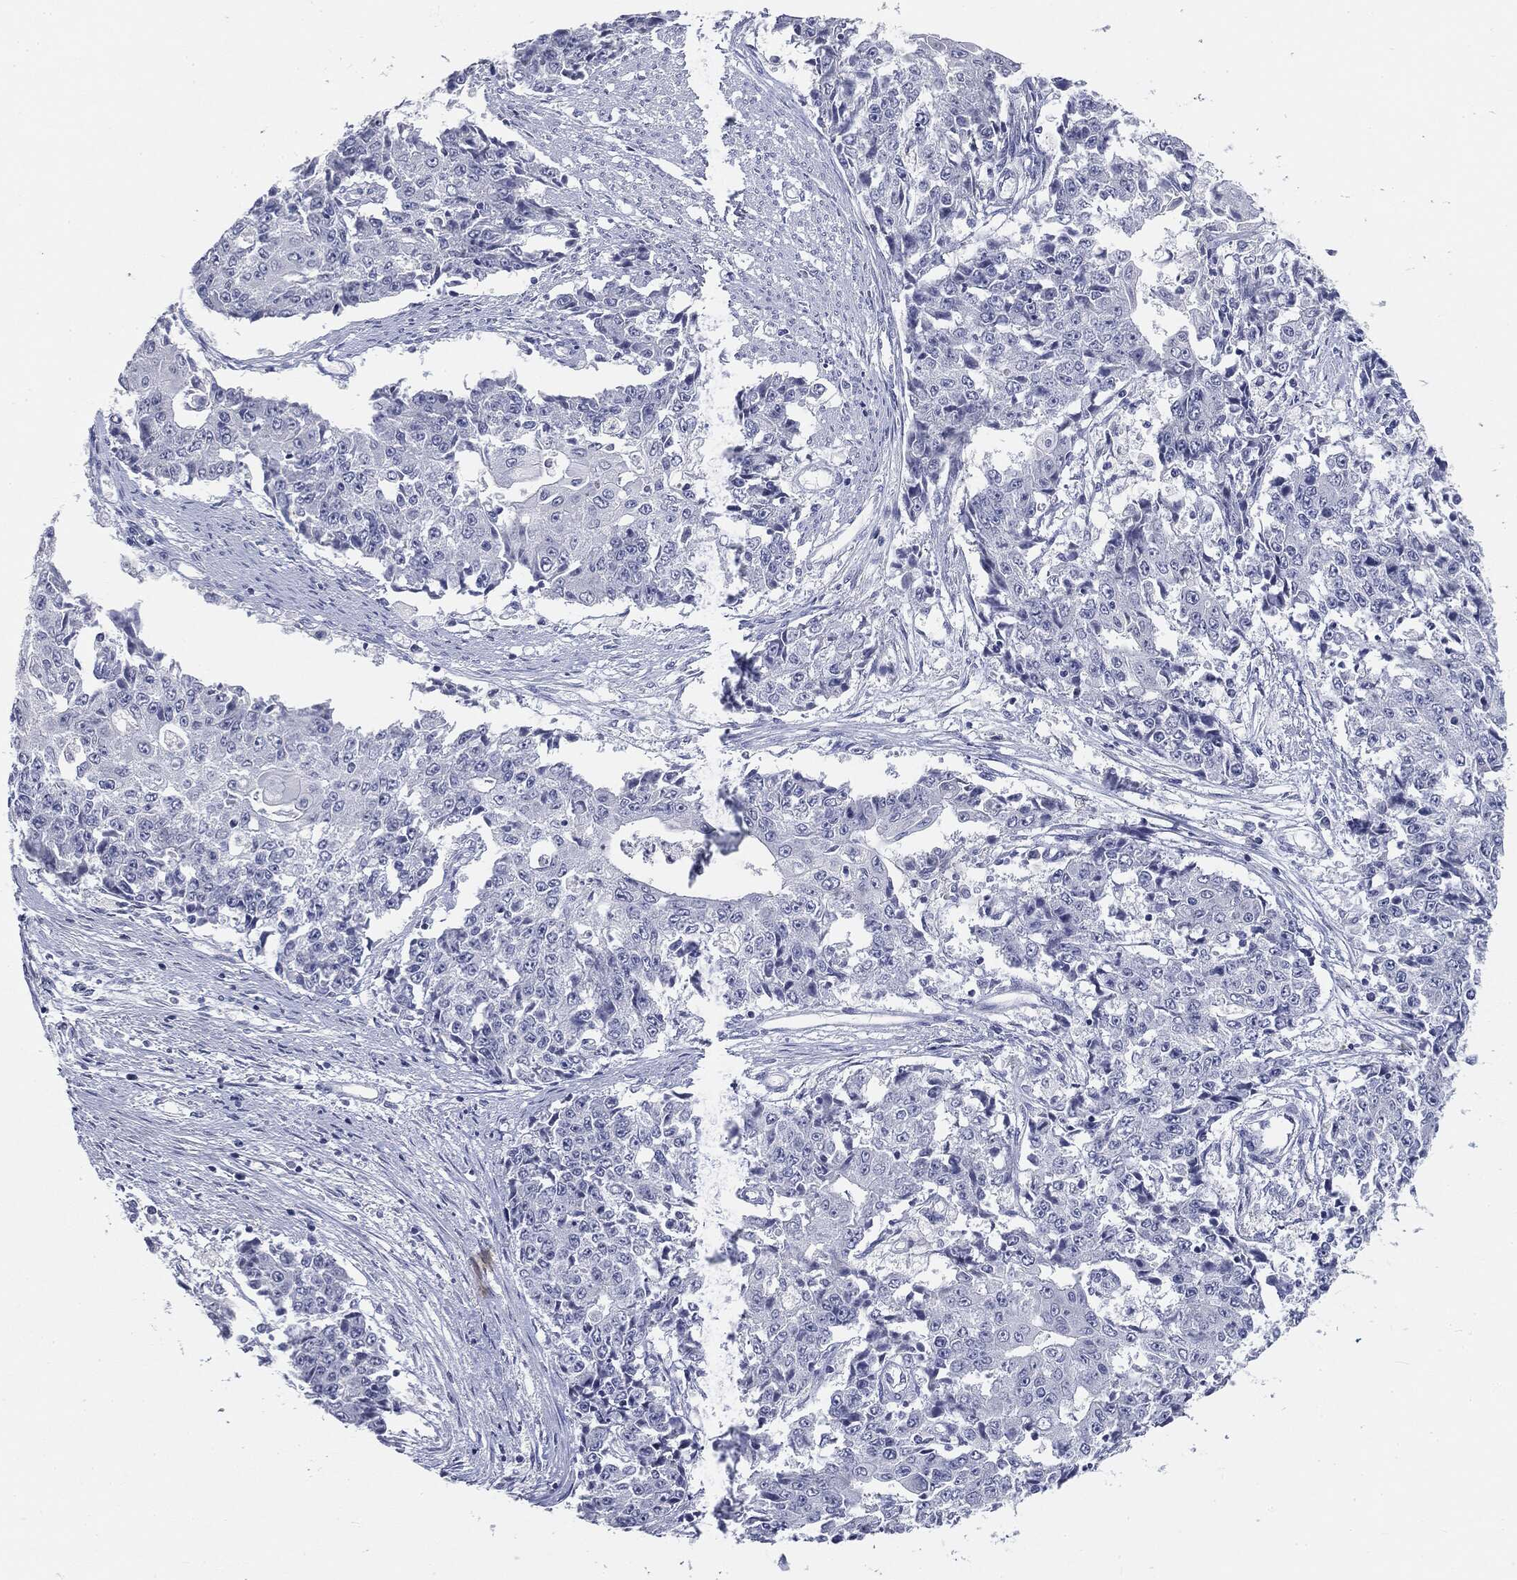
{"staining": {"intensity": "negative", "quantity": "none", "location": "none"}, "tissue": "ovarian cancer", "cell_type": "Tumor cells", "image_type": "cancer", "snomed": [{"axis": "morphology", "description": "Carcinoma, endometroid"}, {"axis": "topography", "description": "Ovary"}], "caption": "An IHC histopathology image of endometroid carcinoma (ovarian) is shown. There is no staining in tumor cells of endometroid carcinoma (ovarian).", "gene": "CGB1", "patient": {"sex": "female", "age": 42}}